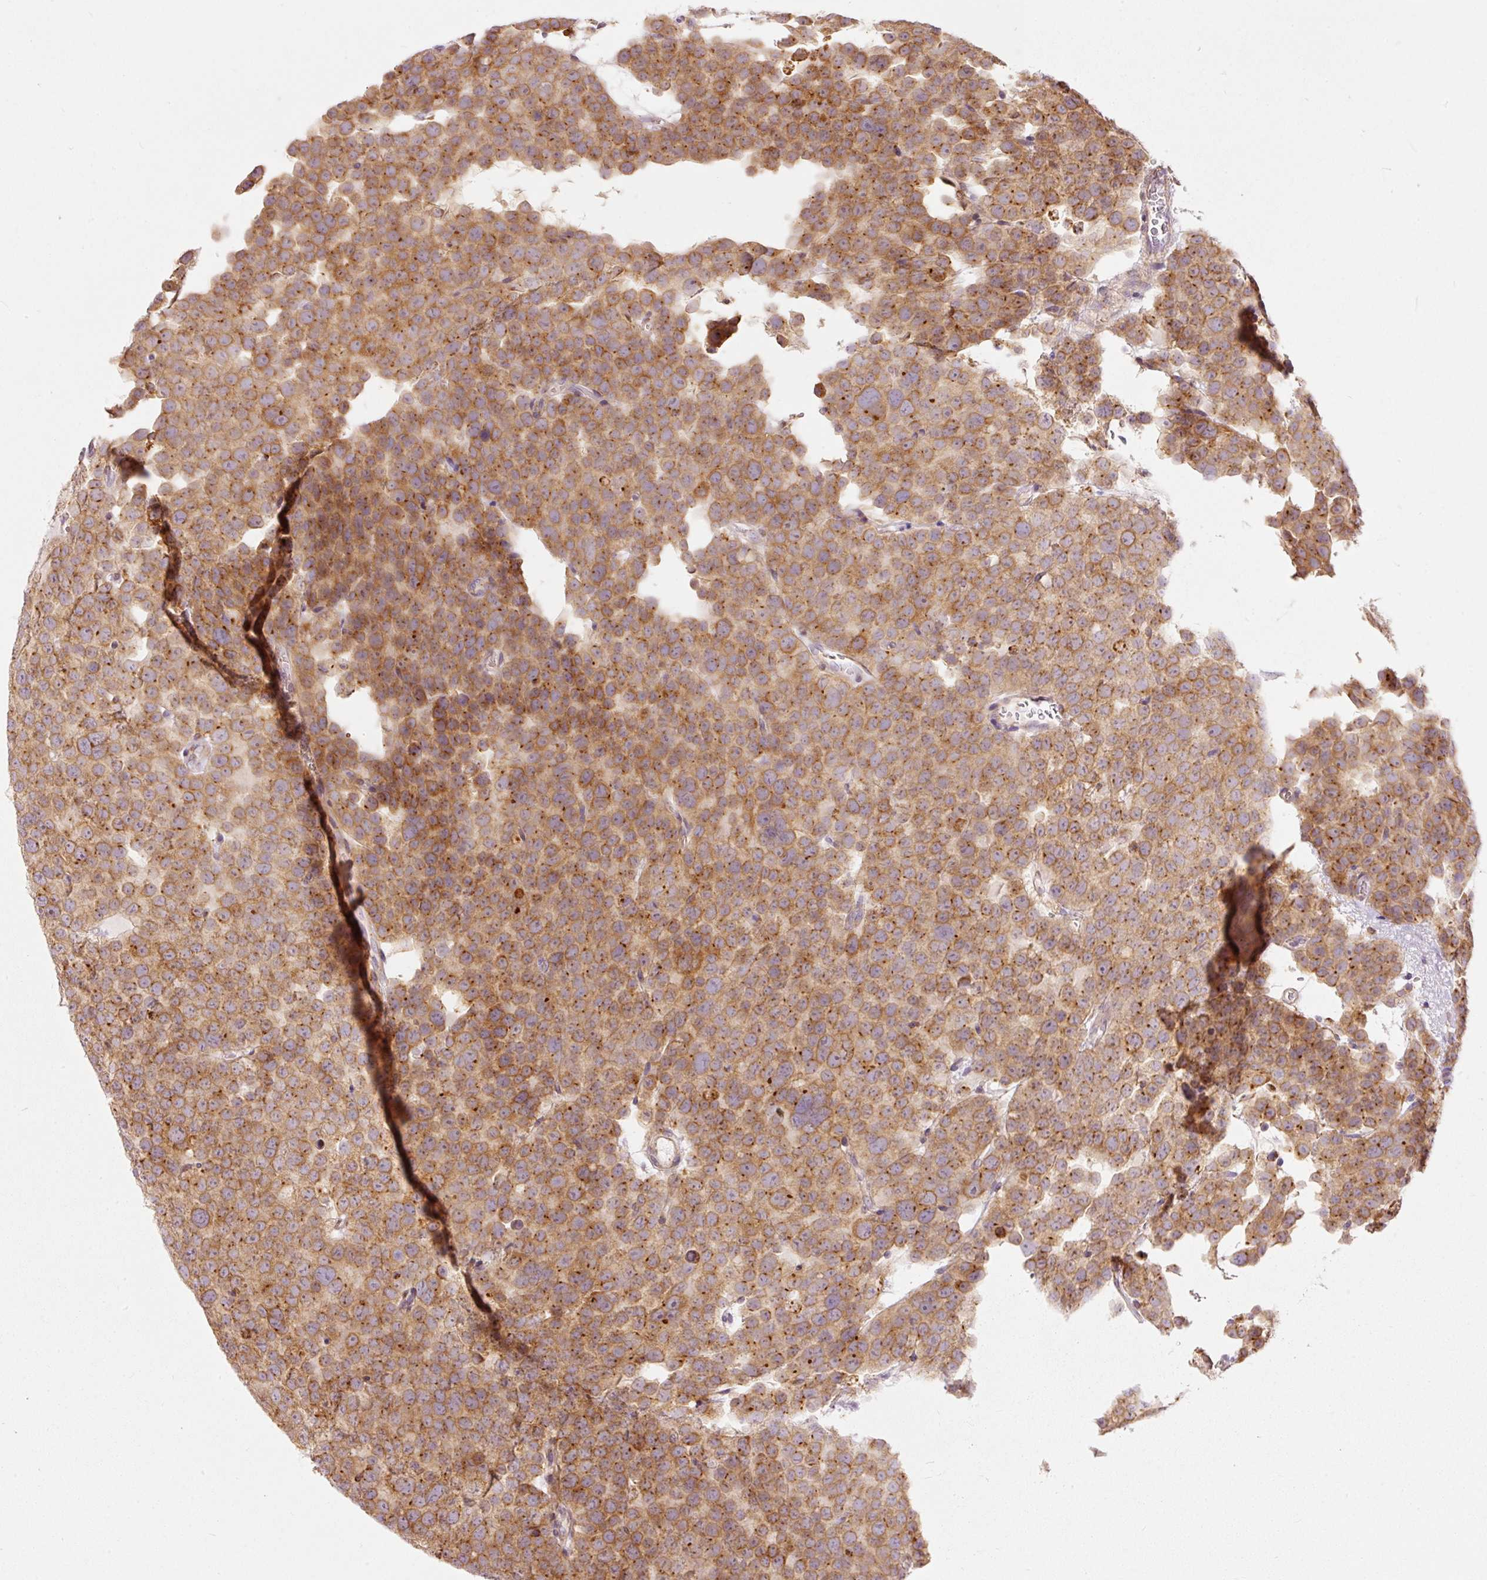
{"staining": {"intensity": "moderate", "quantity": ">75%", "location": "cytoplasmic/membranous"}, "tissue": "testis cancer", "cell_type": "Tumor cells", "image_type": "cancer", "snomed": [{"axis": "morphology", "description": "Seminoma, NOS"}, {"axis": "topography", "description": "Testis"}], "caption": "Human testis seminoma stained with a protein marker demonstrates moderate staining in tumor cells.", "gene": "SNAPC5", "patient": {"sex": "male", "age": 71}}